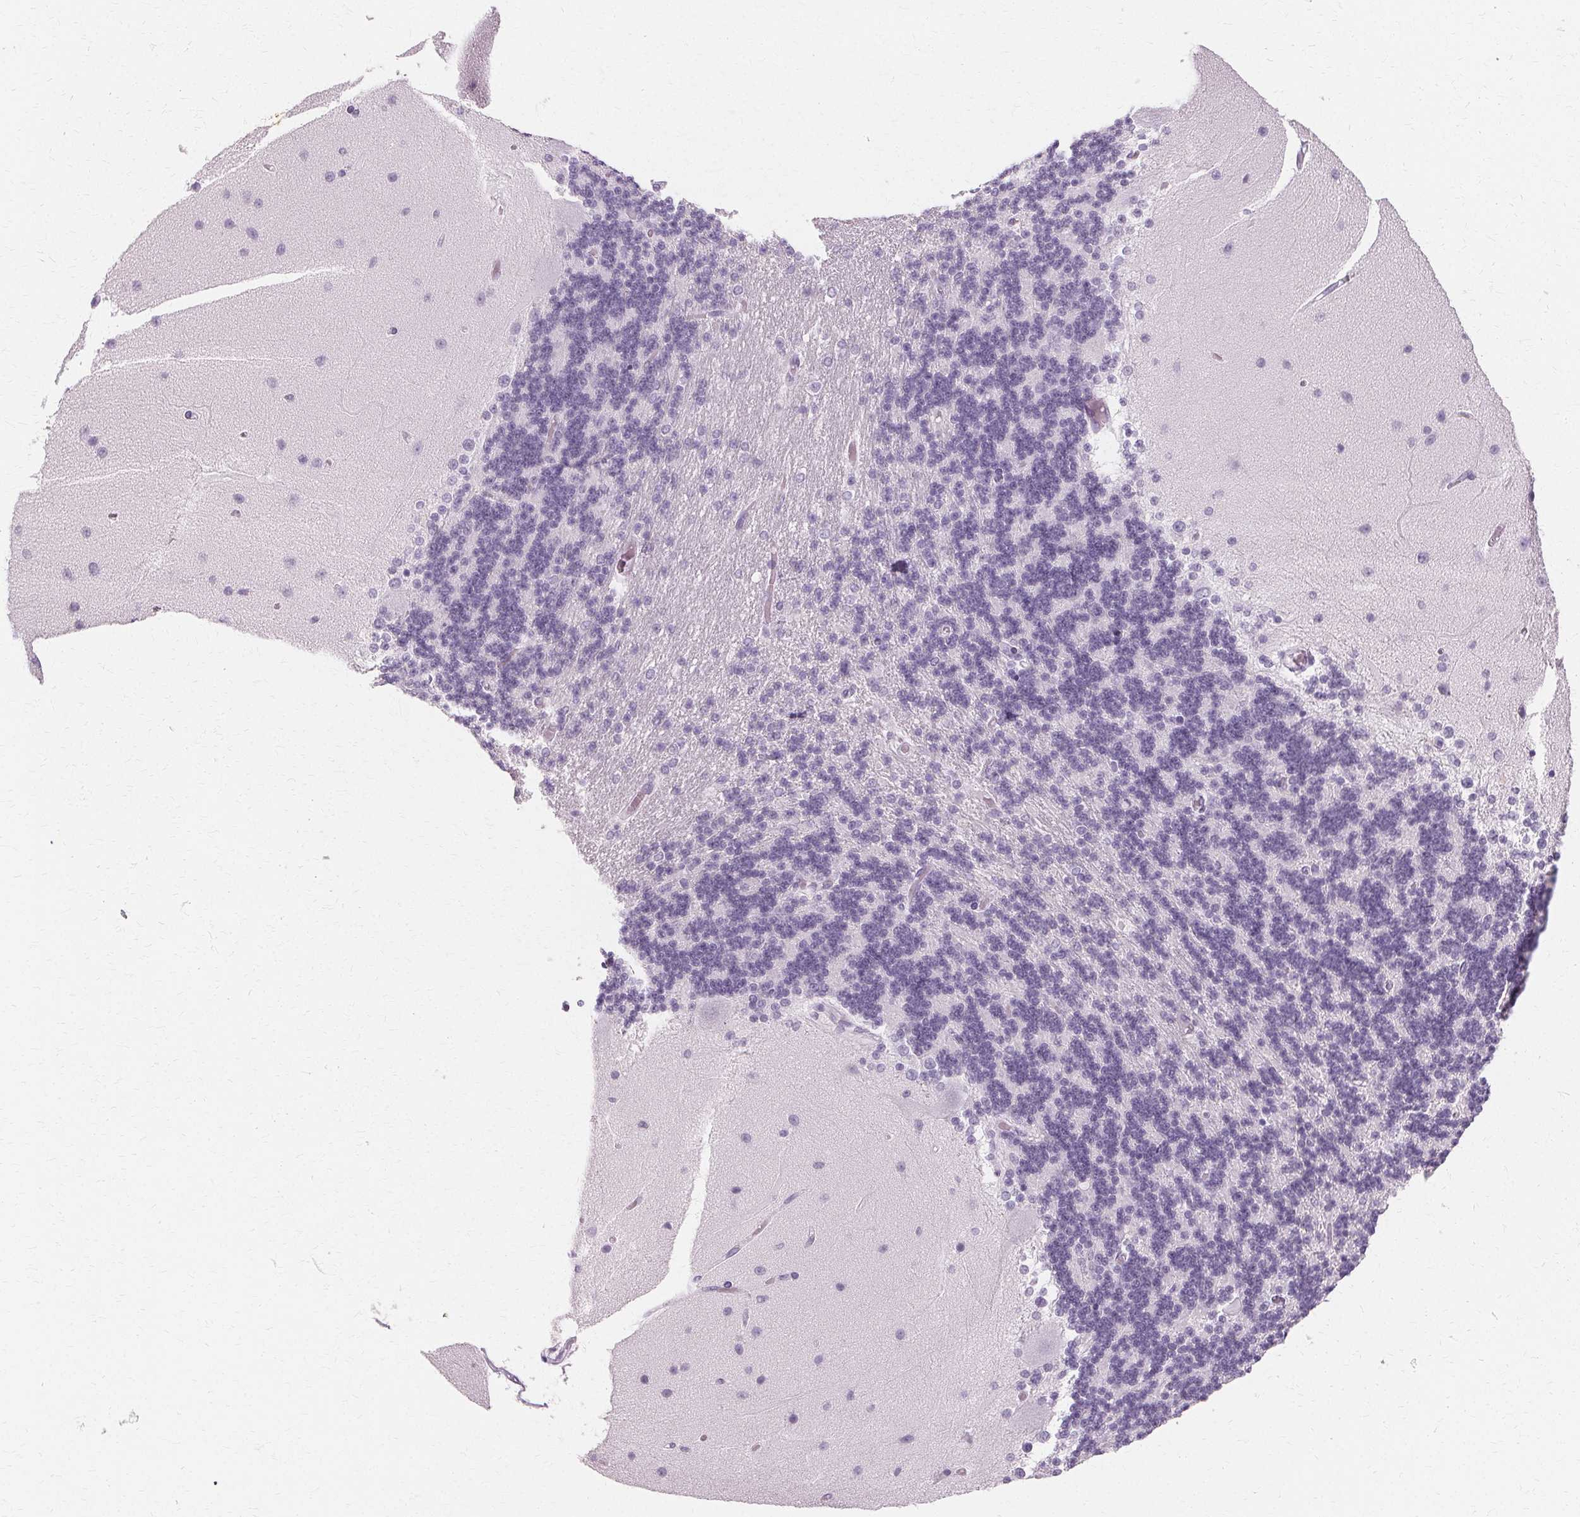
{"staining": {"intensity": "negative", "quantity": "none", "location": "none"}, "tissue": "cerebellum", "cell_type": "Cells in granular layer", "image_type": "normal", "snomed": [{"axis": "morphology", "description": "Normal tissue, NOS"}, {"axis": "topography", "description": "Cerebellum"}], "caption": "Immunohistochemistry (IHC) photomicrograph of normal human cerebellum stained for a protein (brown), which exhibits no expression in cells in granular layer.", "gene": "KRT6A", "patient": {"sex": "female", "age": 54}}